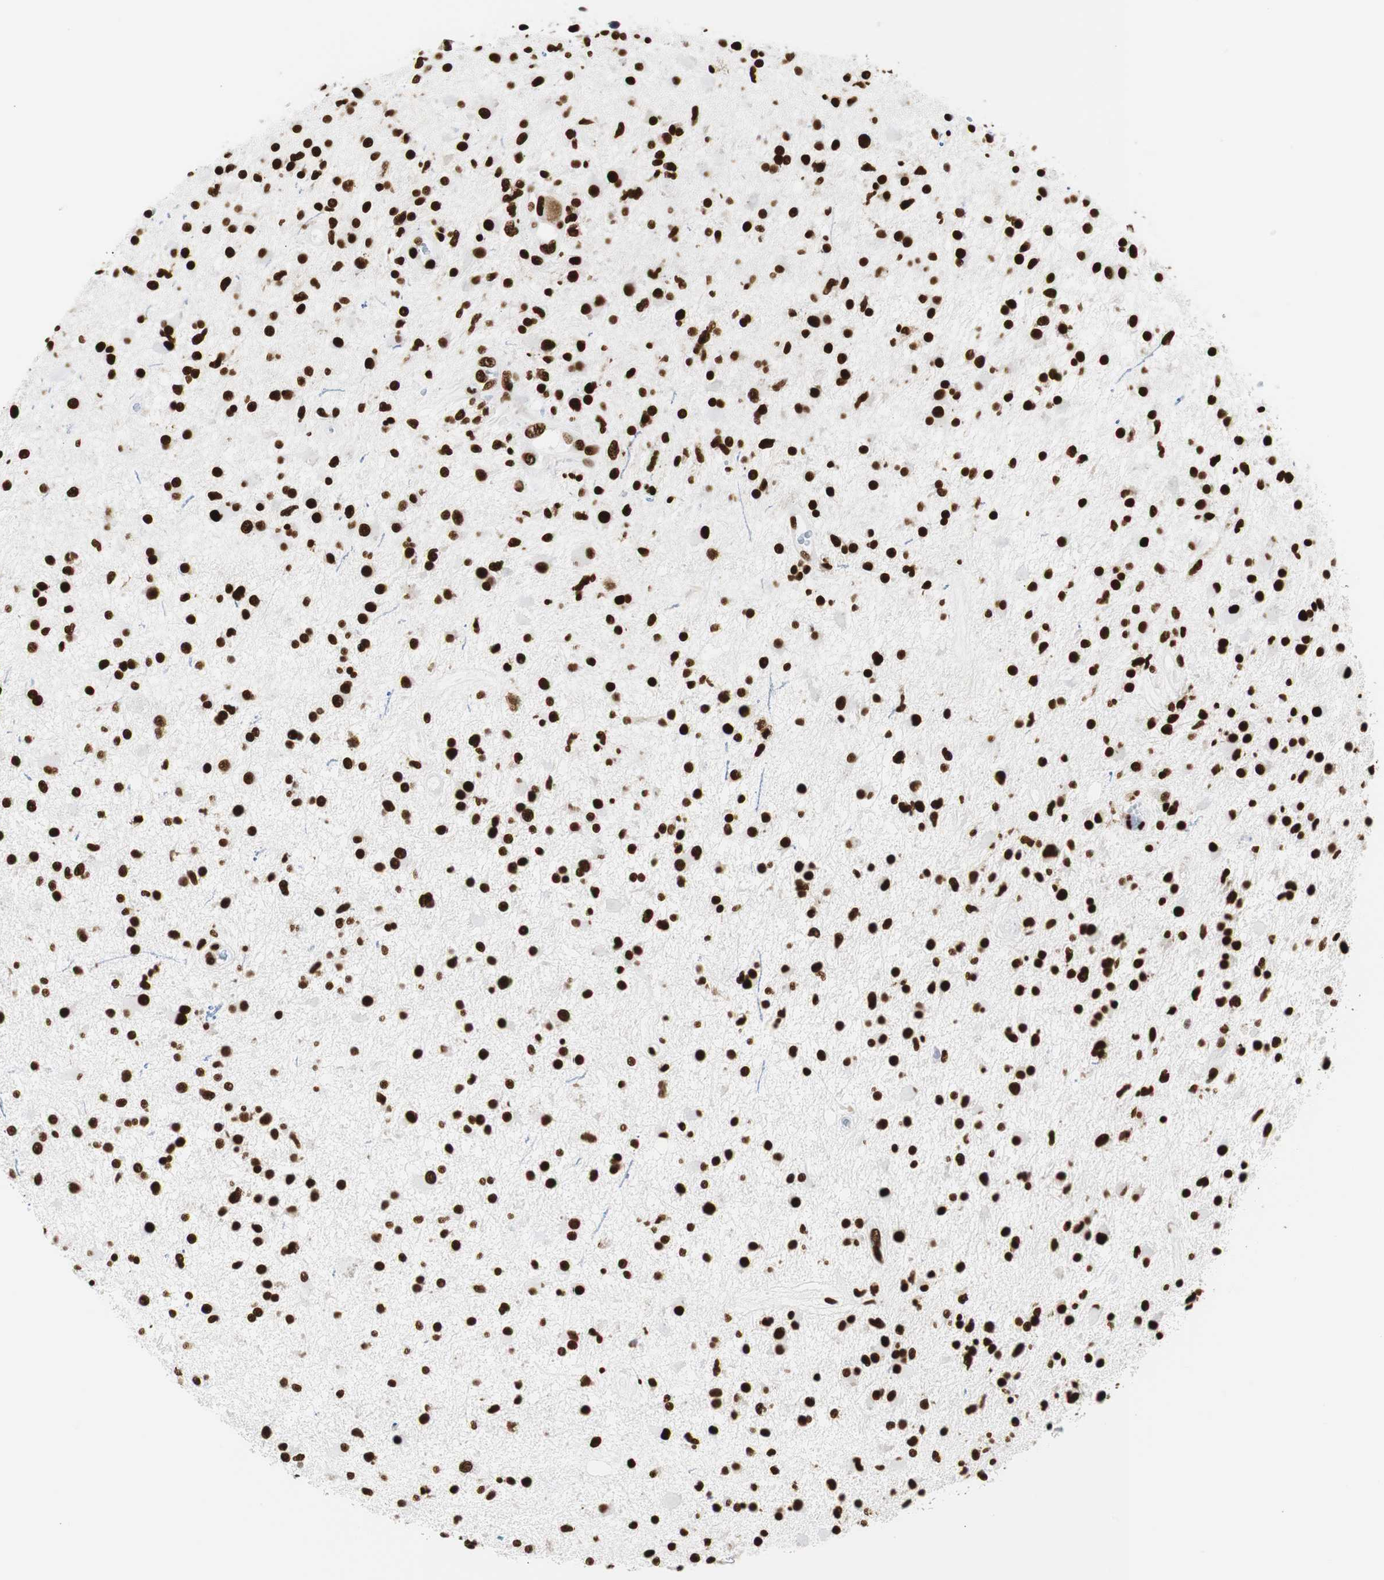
{"staining": {"intensity": "strong", "quantity": ">75%", "location": "nuclear"}, "tissue": "glioma", "cell_type": "Tumor cells", "image_type": "cancer", "snomed": [{"axis": "morphology", "description": "Glioma, malignant, High grade"}, {"axis": "topography", "description": "Brain"}], "caption": "This is an image of immunohistochemistry (IHC) staining of glioma, which shows strong positivity in the nuclear of tumor cells.", "gene": "HNRNPH2", "patient": {"sex": "male", "age": 33}}